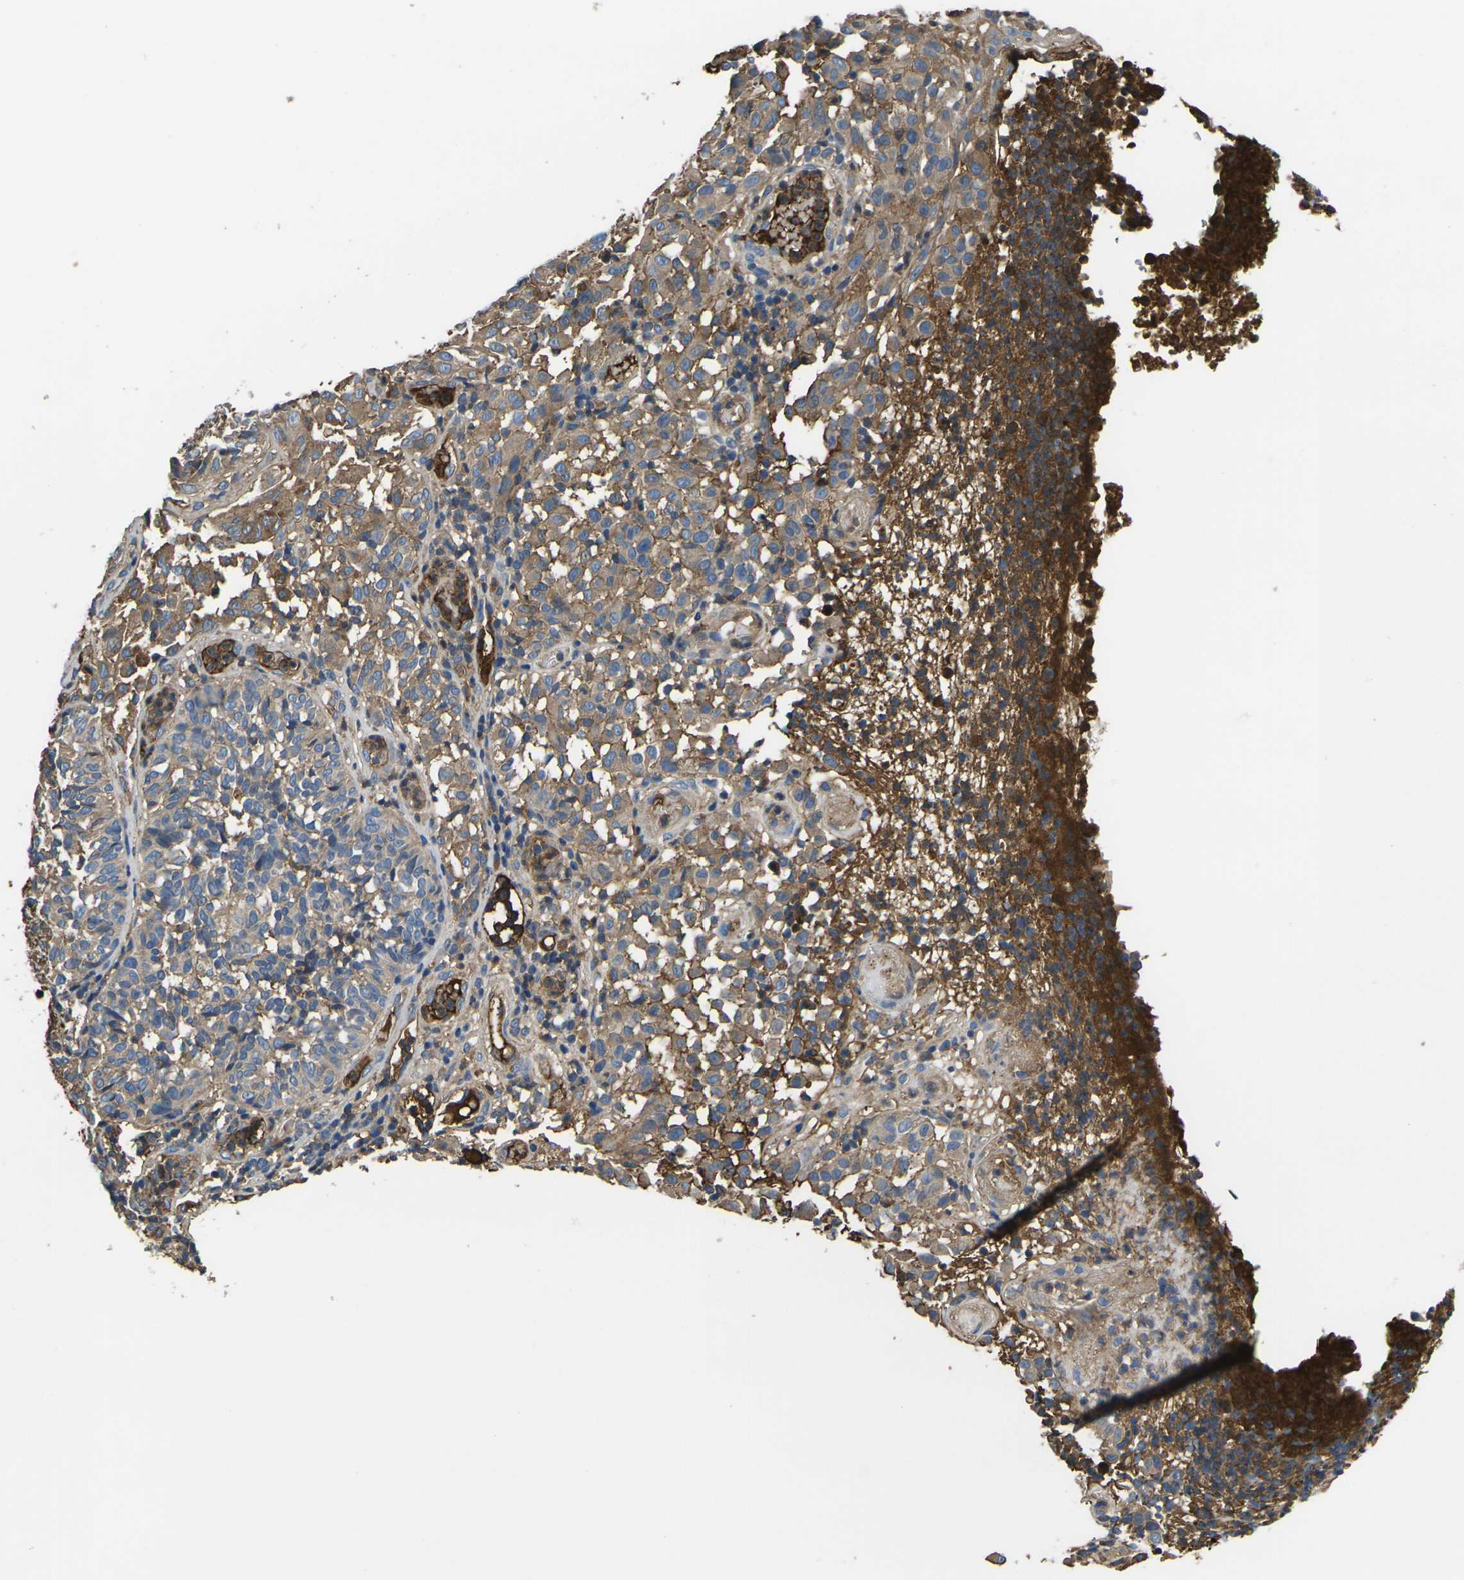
{"staining": {"intensity": "moderate", "quantity": ">75%", "location": "cytoplasmic/membranous"}, "tissue": "melanoma", "cell_type": "Tumor cells", "image_type": "cancer", "snomed": [{"axis": "morphology", "description": "Malignant melanoma, NOS"}, {"axis": "topography", "description": "Skin"}], "caption": "The histopathology image displays staining of melanoma, revealing moderate cytoplasmic/membranous protein expression (brown color) within tumor cells.", "gene": "HSPG2", "patient": {"sex": "female", "age": 46}}